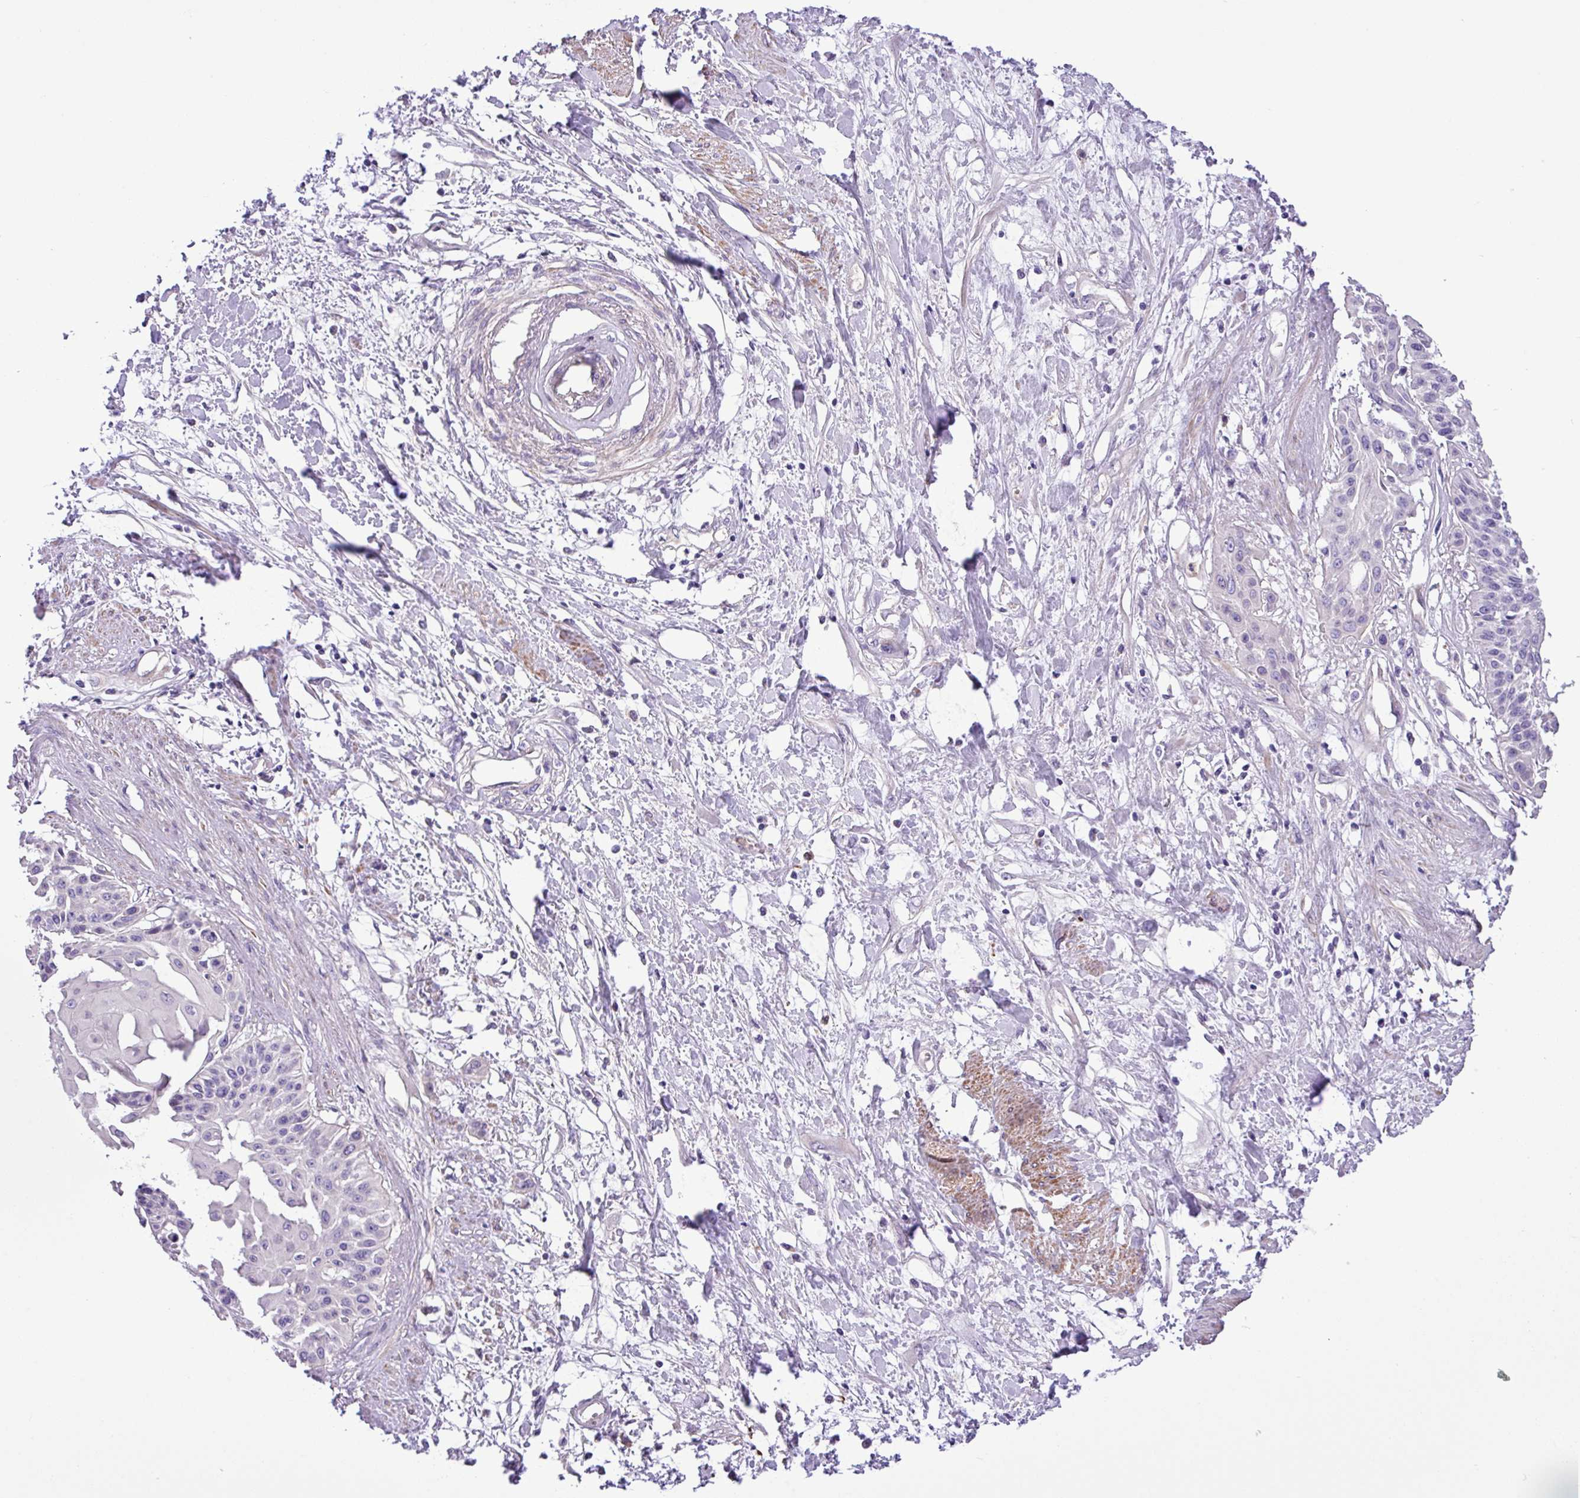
{"staining": {"intensity": "negative", "quantity": "none", "location": "none"}, "tissue": "cervical cancer", "cell_type": "Tumor cells", "image_type": "cancer", "snomed": [{"axis": "morphology", "description": "Squamous cell carcinoma, NOS"}, {"axis": "topography", "description": "Cervix"}], "caption": "Immunohistochemistry of human cervical cancer exhibits no positivity in tumor cells.", "gene": "C11orf91", "patient": {"sex": "female", "age": 57}}